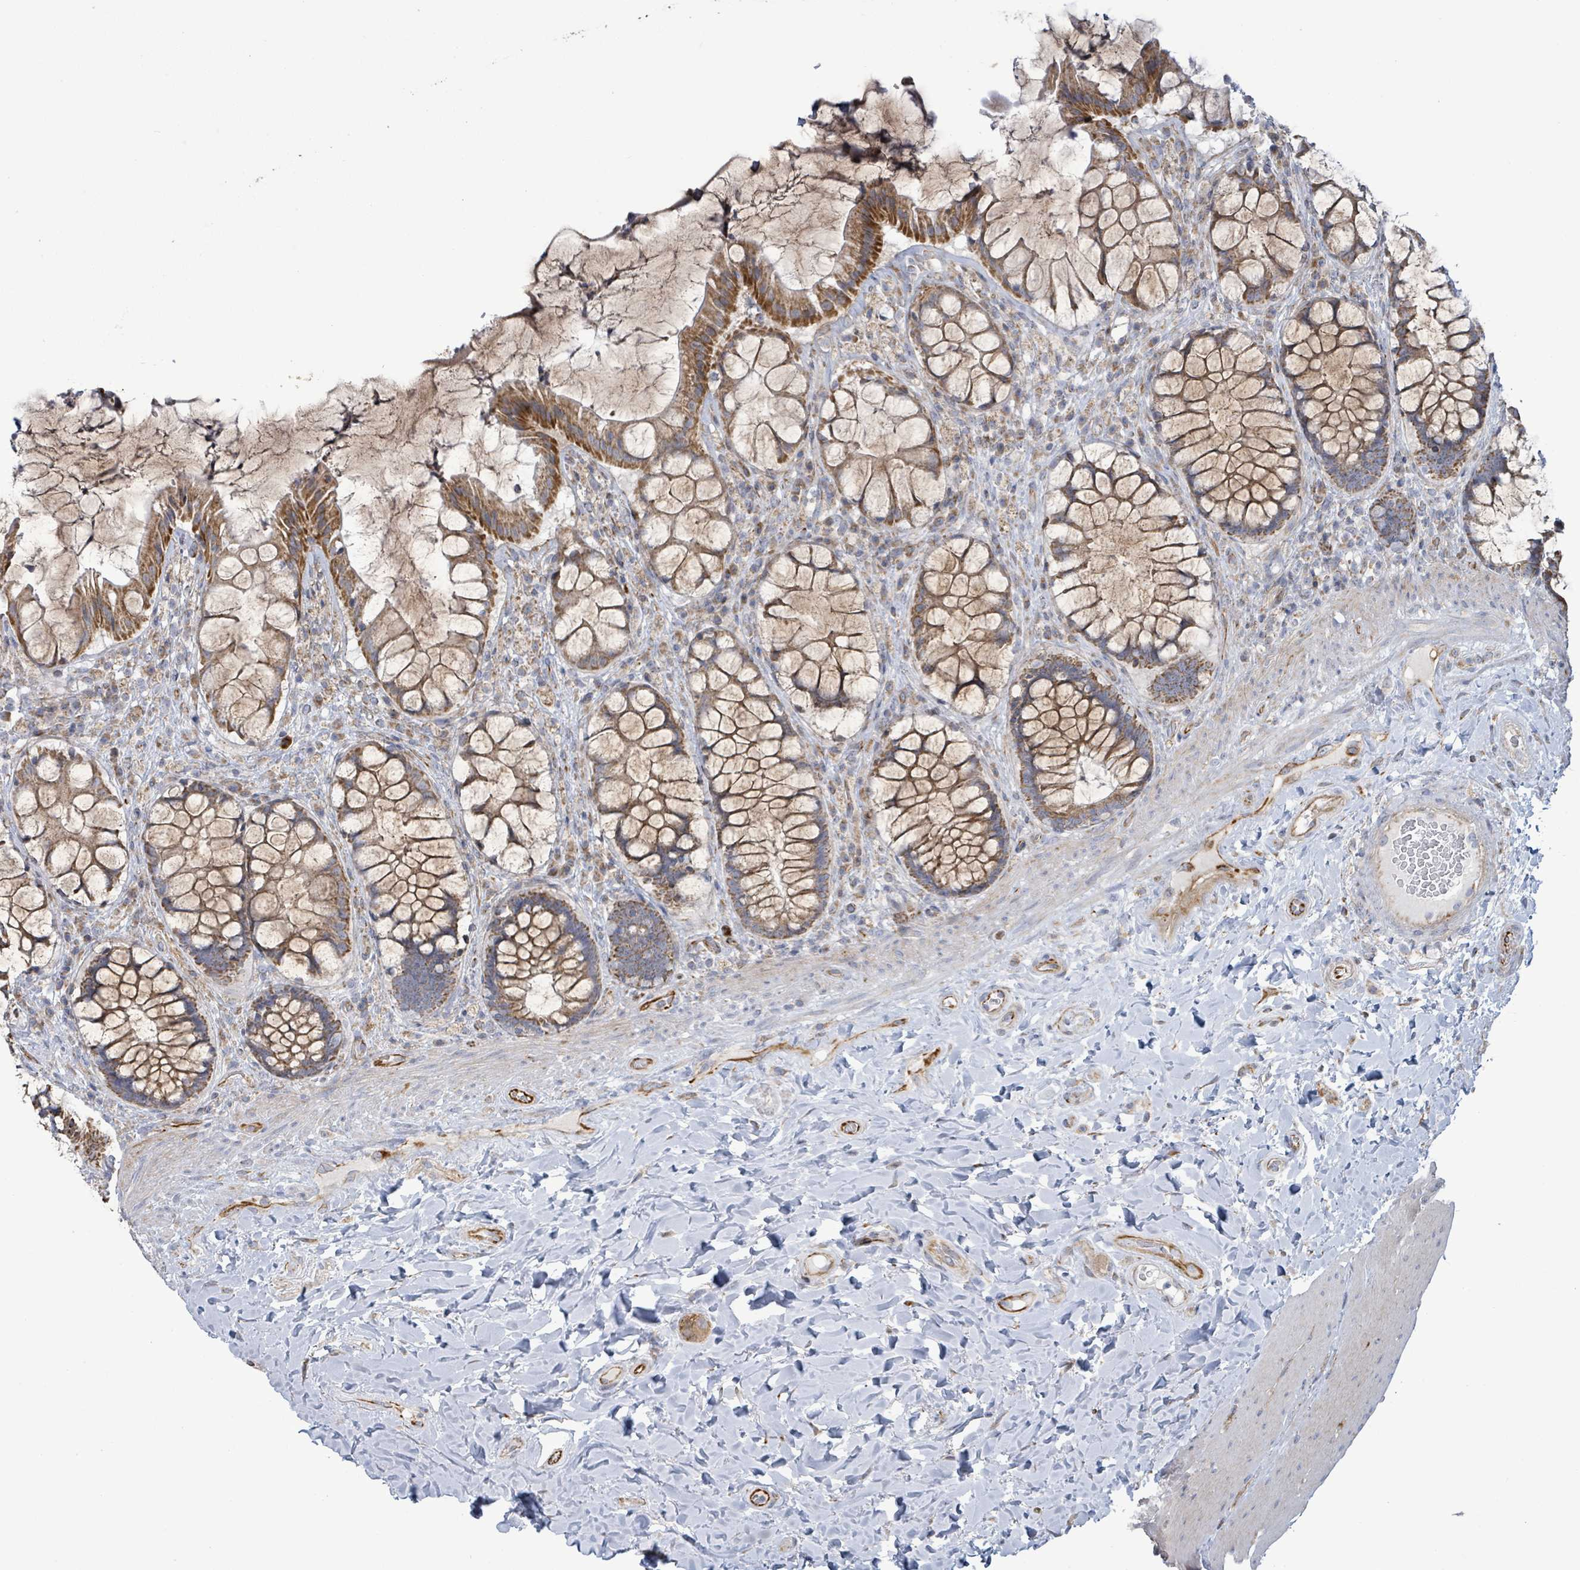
{"staining": {"intensity": "moderate", "quantity": ">75%", "location": "cytoplasmic/membranous"}, "tissue": "rectum", "cell_type": "Glandular cells", "image_type": "normal", "snomed": [{"axis": "morphology", "description": "Normal tissue, NOS"}, {"axis": "topography", "description": "Rectum"}], "caption": "This is a photomicrograph of immunohistochemistry (IHC) staining of unremarkable rectum, which shows moderate expression in the cytoplasmic/membranous of glandular cells.", "gene": "ALG12", "patient": {"sex": "female", "age": 58}}